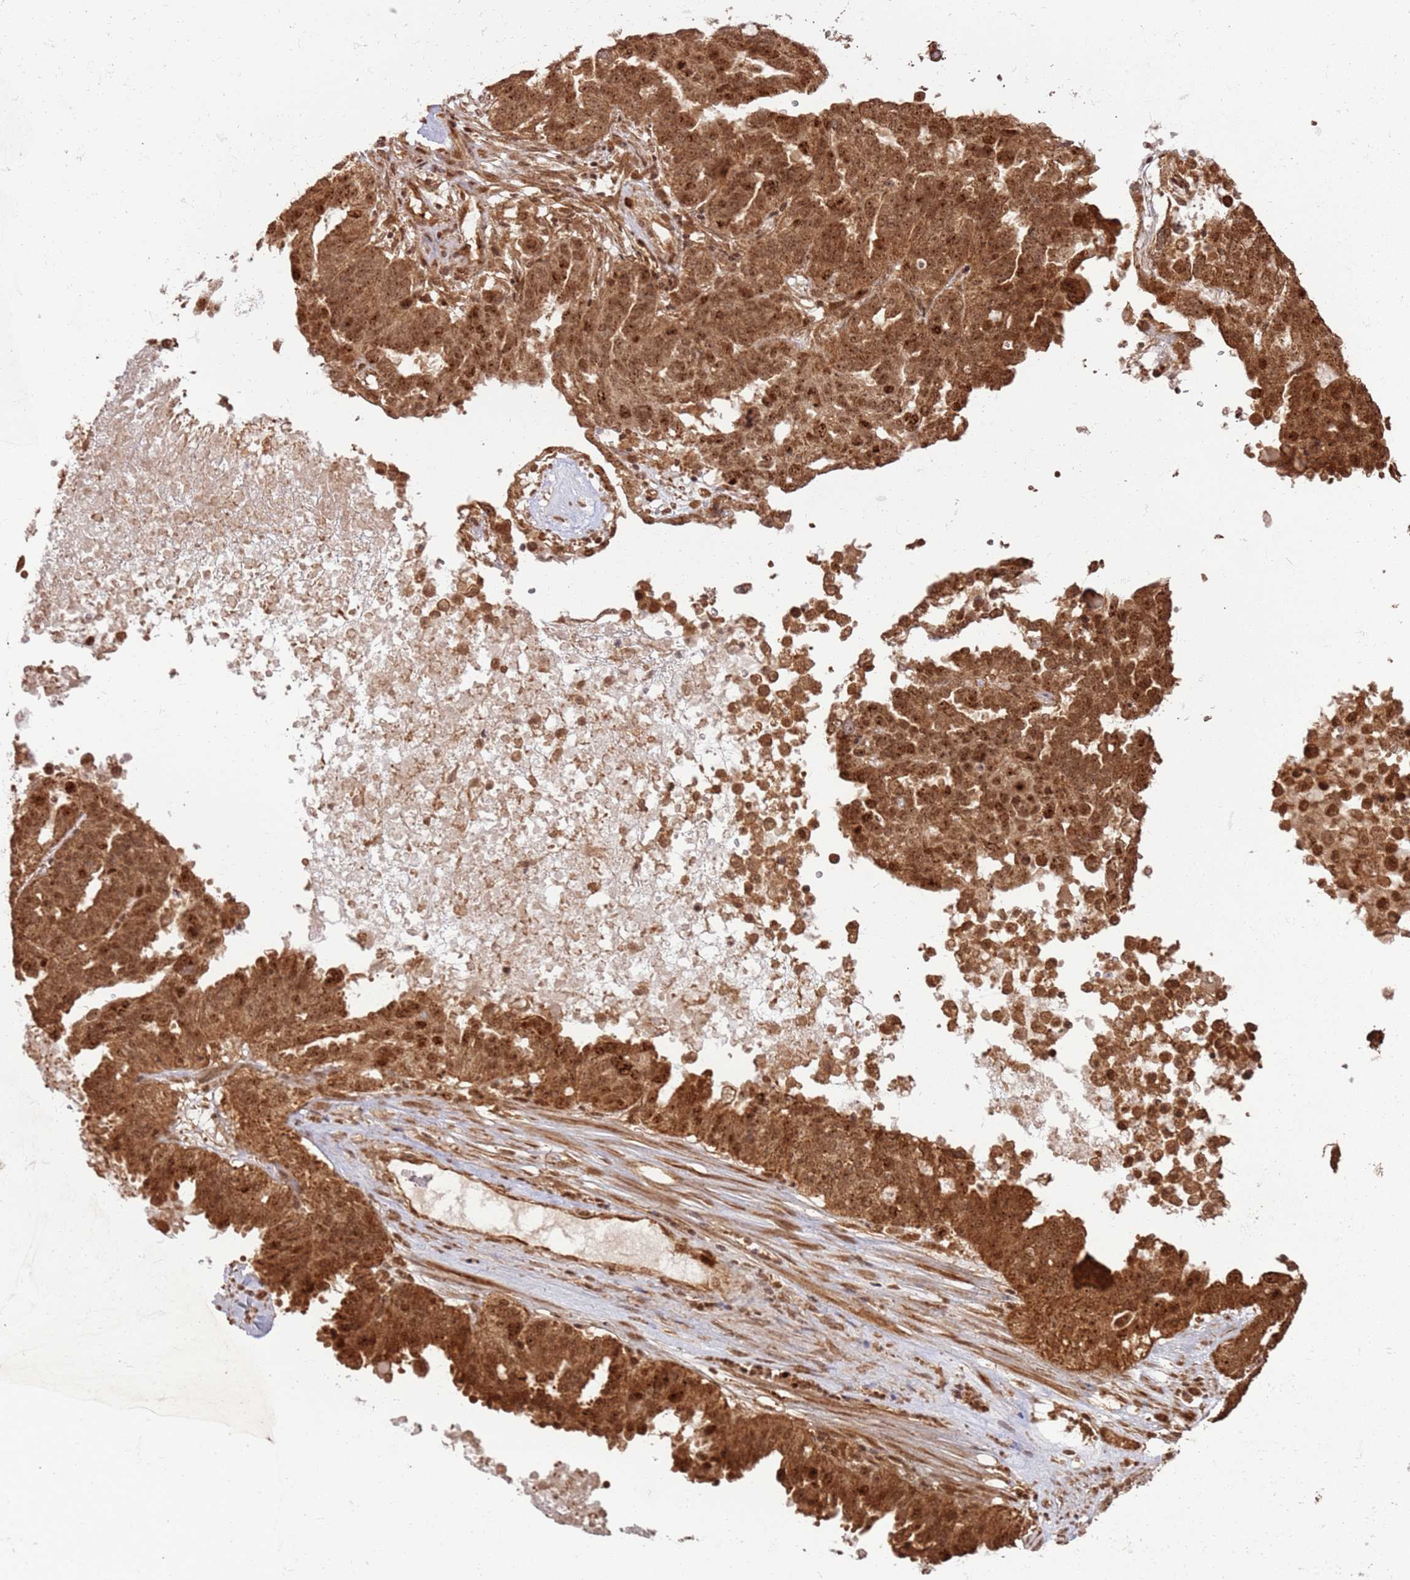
{"staining": {"intensity": "strong", "quantity": ">75%", "location": "cytoplasmic/membranous,nuclear"}, "tissue": "ovarian cancer", "cell_type": "Tumor cells", "image_type": "cancer", "snomed": [{"axis": "morphology", "description": "Cystadenocarcinoma, serous, NOS"}, {"axis": "topography", "description": "Ovary"}], "caption": "Immunohistochemistry photomicrograph of ovarian serous cystadenocarcinoma stained for a protein (brown), which displays high levels of strong cytoplasmic/membranous and nuclear expression in about >75% of tumor cells.", "gene": "TBC1D13", "patient": {"sex": "female", "age": 59}}